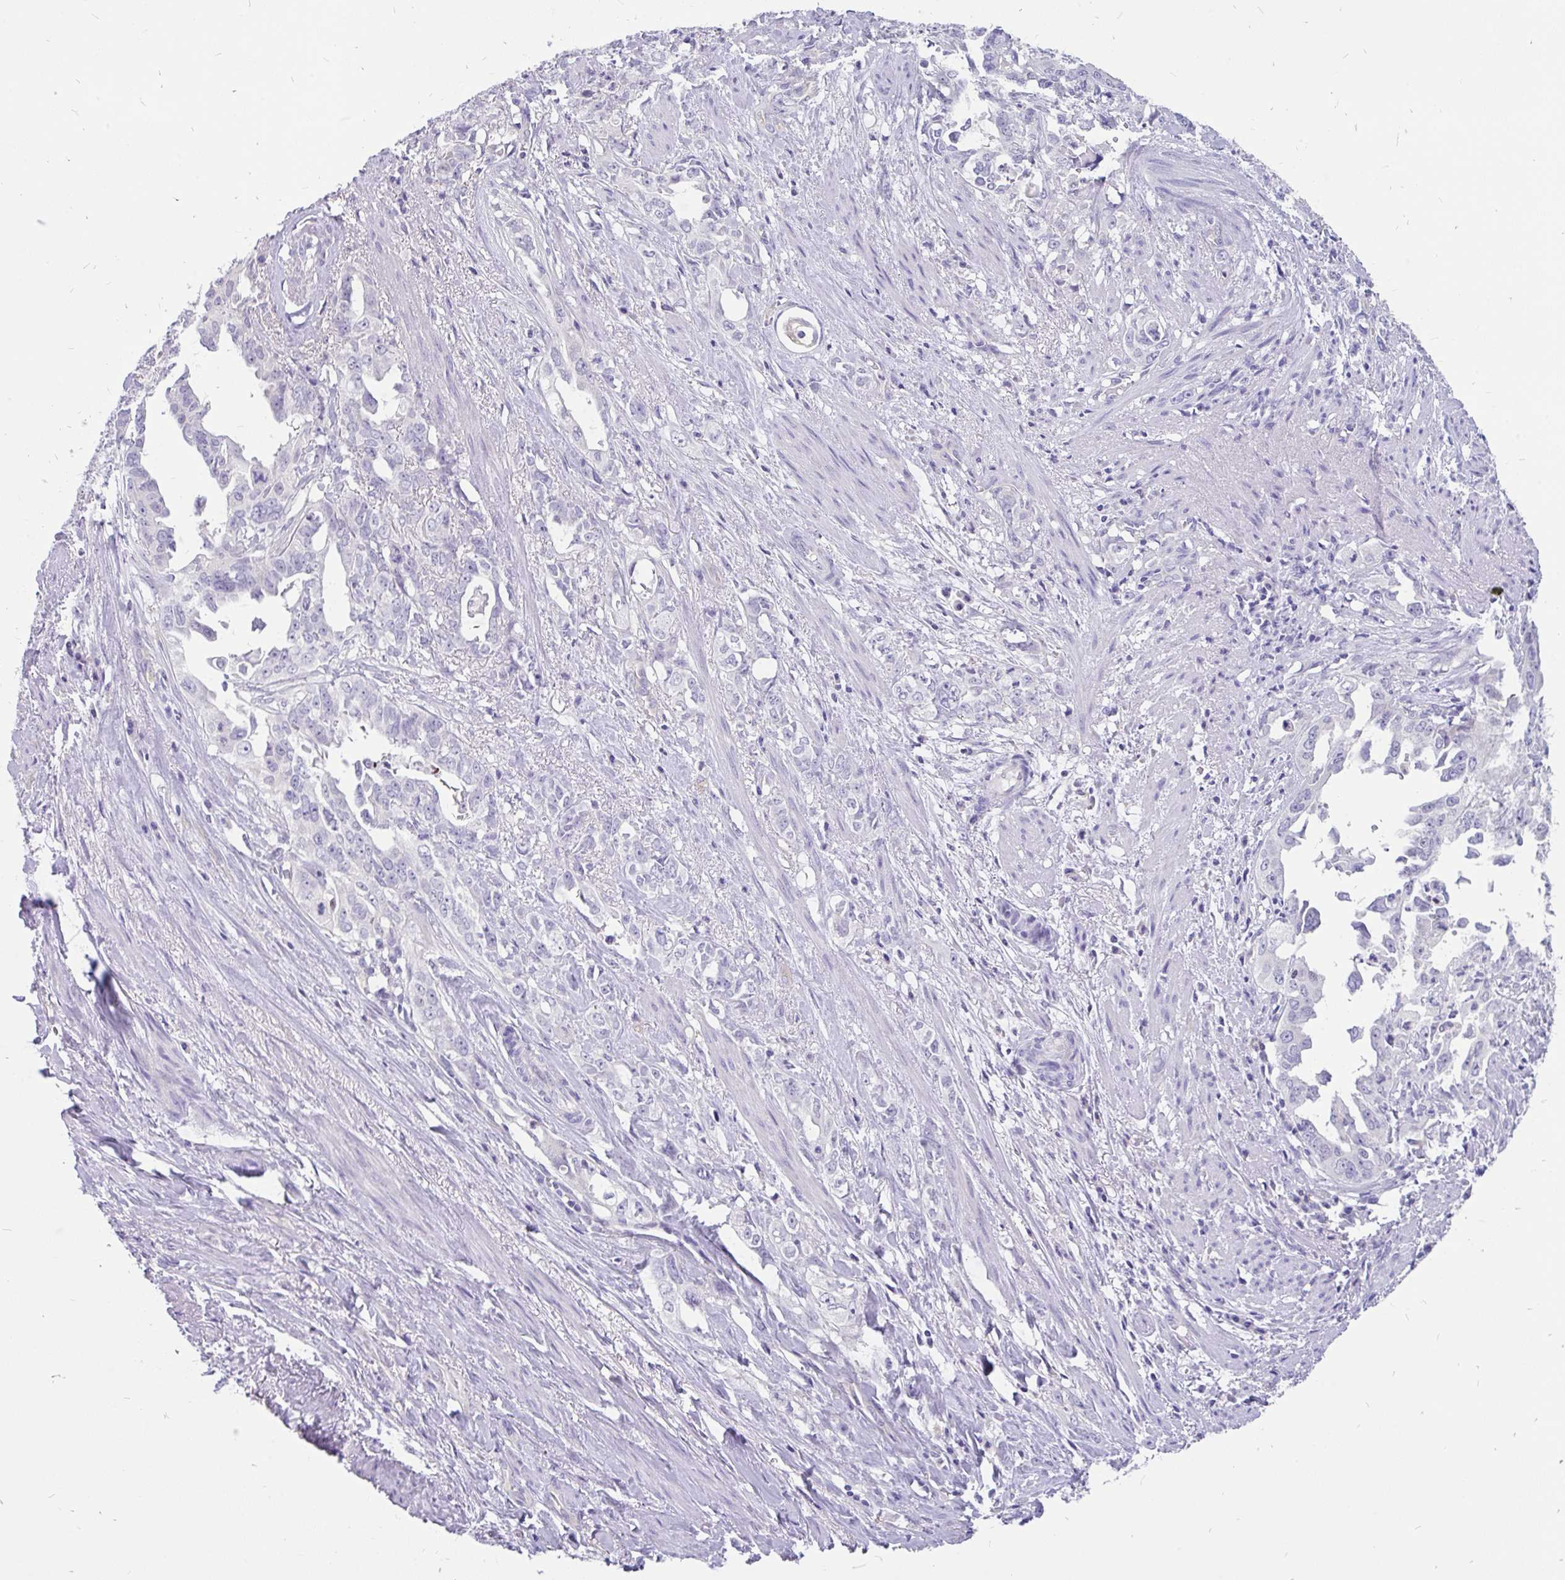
{"staining": {"intensity": "negative", "quantity": "none", "location": "none"}, "tissue": "endometrial cancer", "cell_type": "Tumor cells", "image_type": "cancer", "snomed": [{"axis": "morphology", "description": "Adenocarcinoma, NOS"}, {"axis": "topography", "description": "Endometrium"}], "caption": "Immunohistochemistry (IHC) micrograph of neoplastic tissue: endometrial cancer (adenocarcinoma) stained with DAB exhibits no significant protein positivity in tumor cells.", "gene": "KIAA2013", "patient": {"sex": "female", "age": 65}}